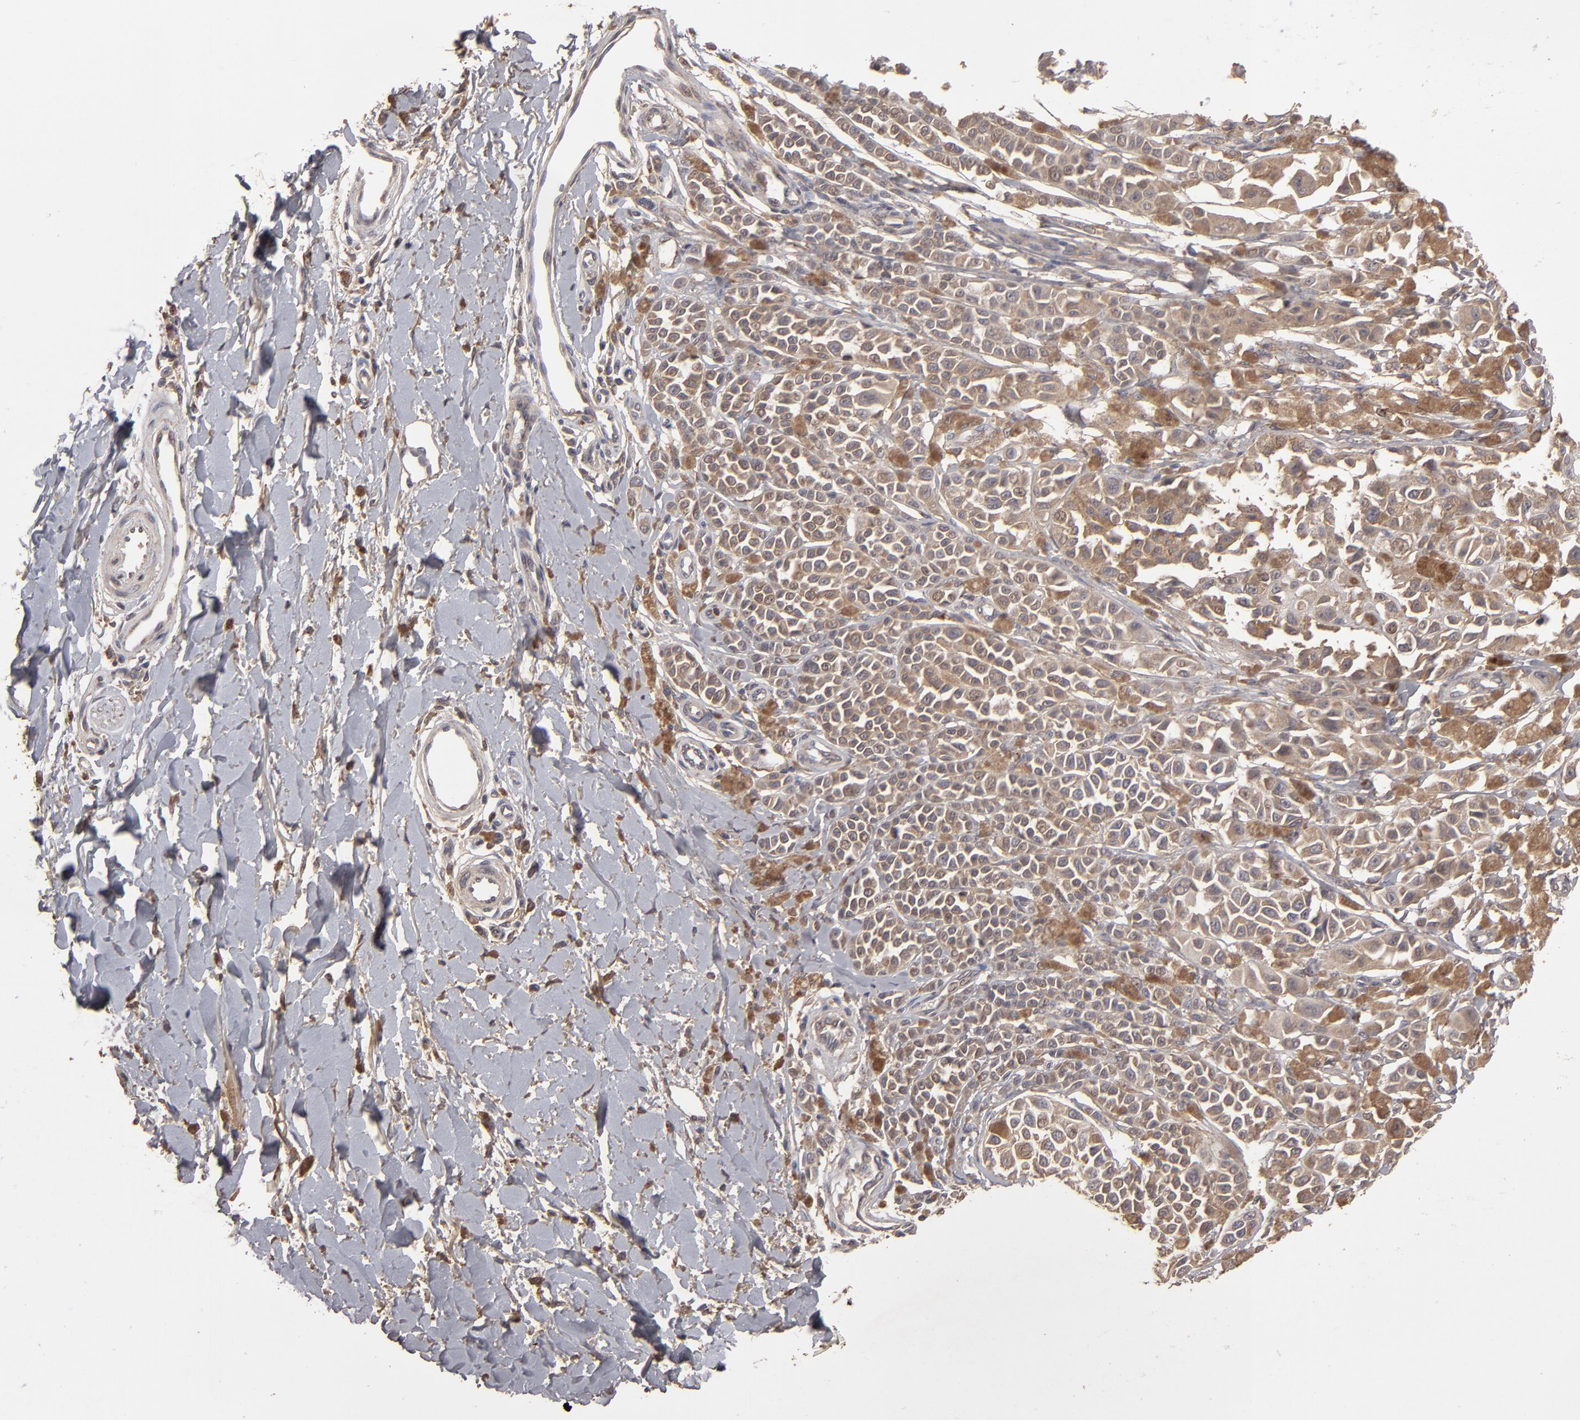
{"staining": {"intensity": "moderate", "quantity": ">75%", "location": "cytoplasmic/membranous"}, "tissue": "melanoma", "cell_type": "Tumor cells", "image_type": "cancer", "snomed": [{"axis": "morphology", "description": "Malignant melanoma, NOS"}, {"axis": "topography", "description": "Skin"}], "caption": "Immunohistochemical staining of human malignant melanoma exhibits moderate cytoplasmic/membranous protein expression in approximately >75% of tumor cells.", "gene": "MMP2", "patient": {"sex": "female", "age": 38}}